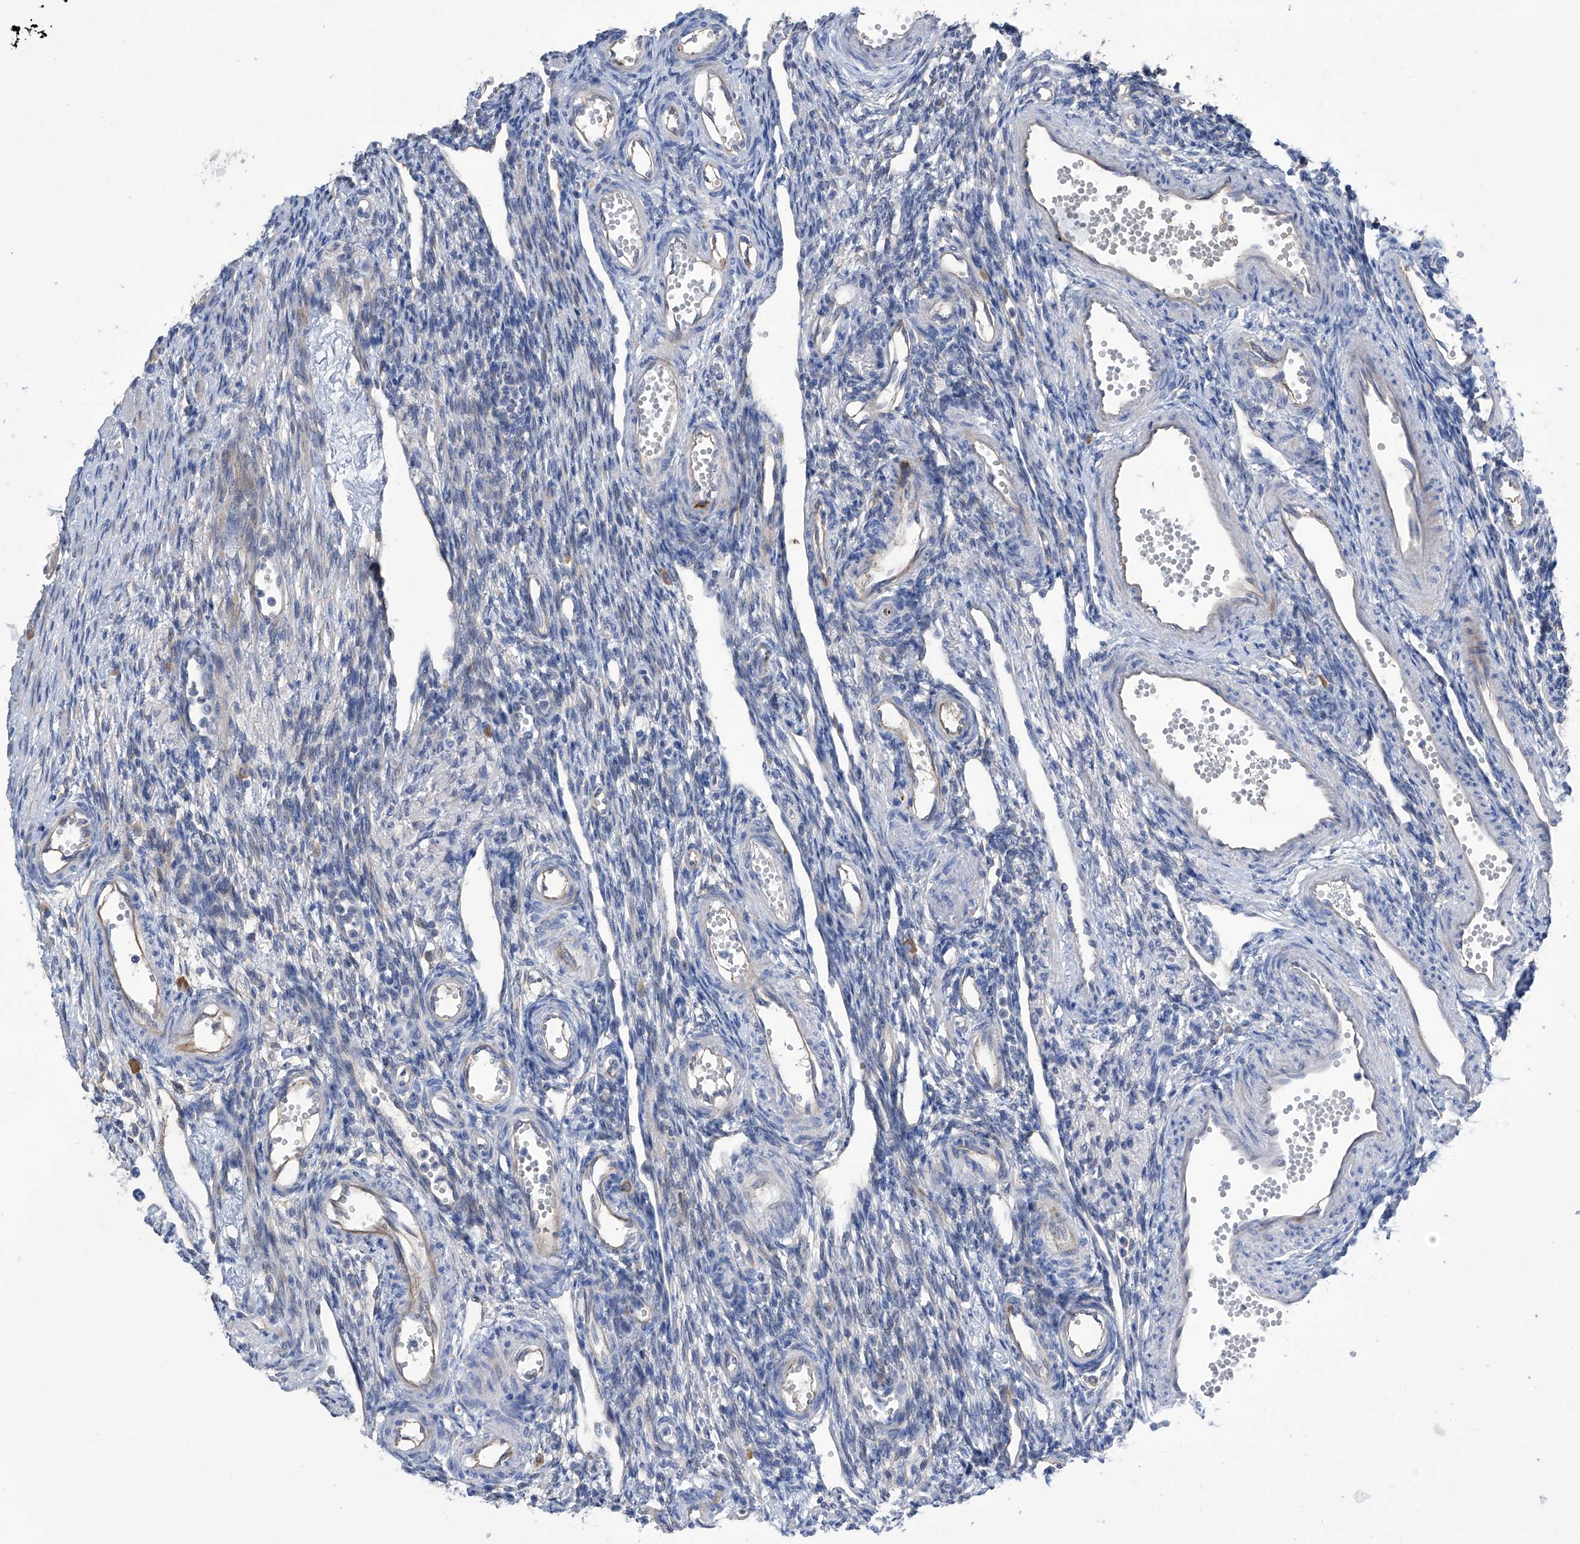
{"staining": {"intensity": "negative", "quantity": "none", "location": "none"}, "tissue": "ovary", "cell_type": "Ovarian stroma cells", "image_type": "normal", "snomed": [{"axis": "morphology", "description": "Normal tissue, NOS"}, {"axis": "morphology", "description": "Cyst, NOS"}, {"axis": "topography", "description": "Ovary"}], "caption": "Immunohistochemistry (IHC) of benign human ovary reveals no positivity in ovarian stroma cells.", "gene": "PGM3", "patient": {"sex": "female", "age": 33}}